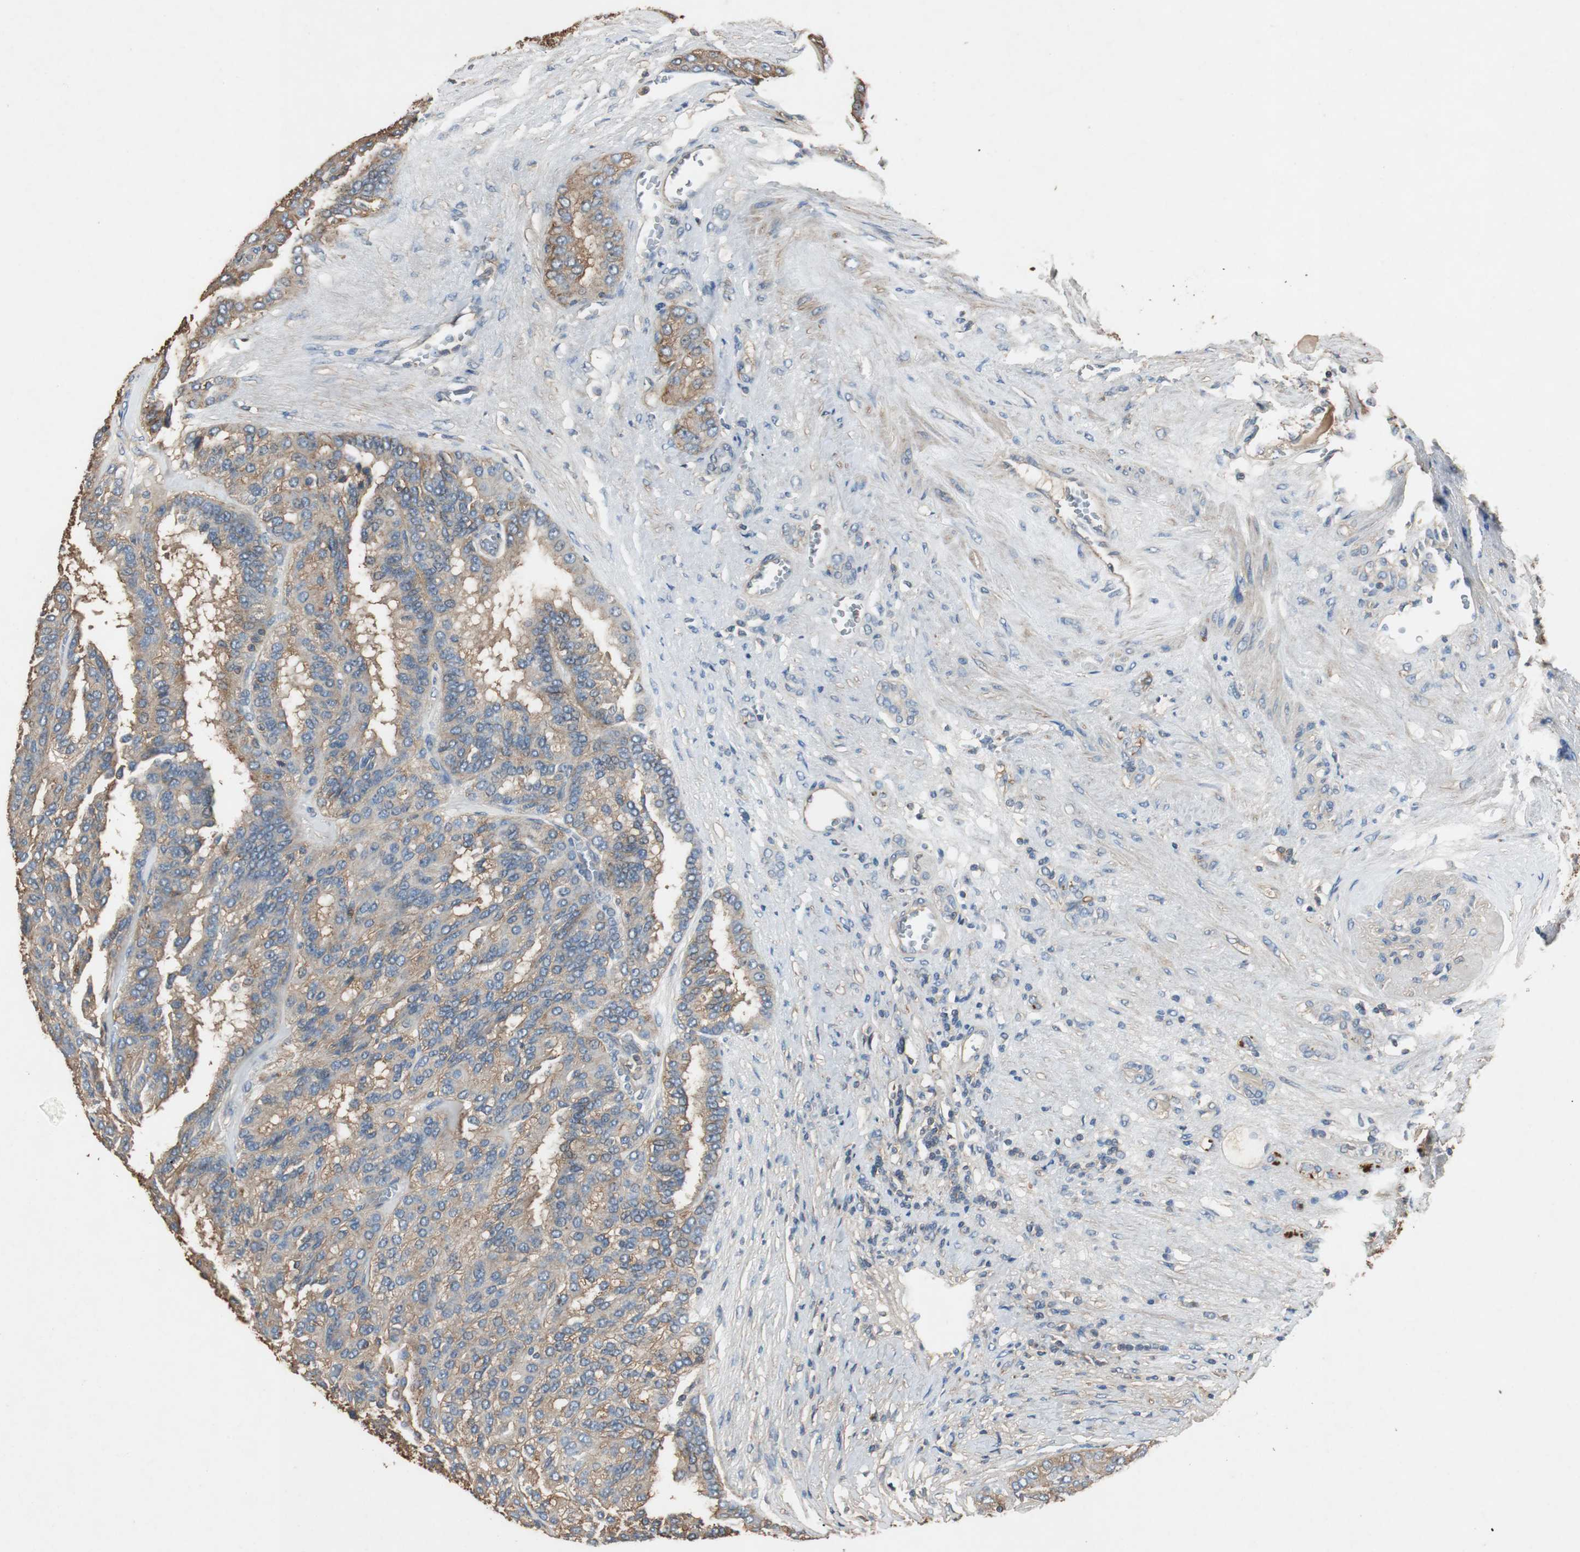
{"staining": {"intensity": "moderate", "quantity": "25%-75%", "location": "cytoplasmic/membranous"}, "tissue": "renal cancer", "cell_type": "Tumor cells", "image_type": "cancer", "snomed": [{"axis": "morphology", "description": "Adenocarcinoma, NOS"}, {"axis": "topography", "description": "Kidney"}], "caption": "IHC micrograph of neoplastic tissue: renal cancer stained using immunohistochemistry displays medium levels of moderate protein expression localized specifically in the cytoplasmic/membranous of tumor cells, appearing as a cytoplasmic/membranous brown color.", "gene": "TNFRSF14", "patient": {"sex": "male", "age": 46}}